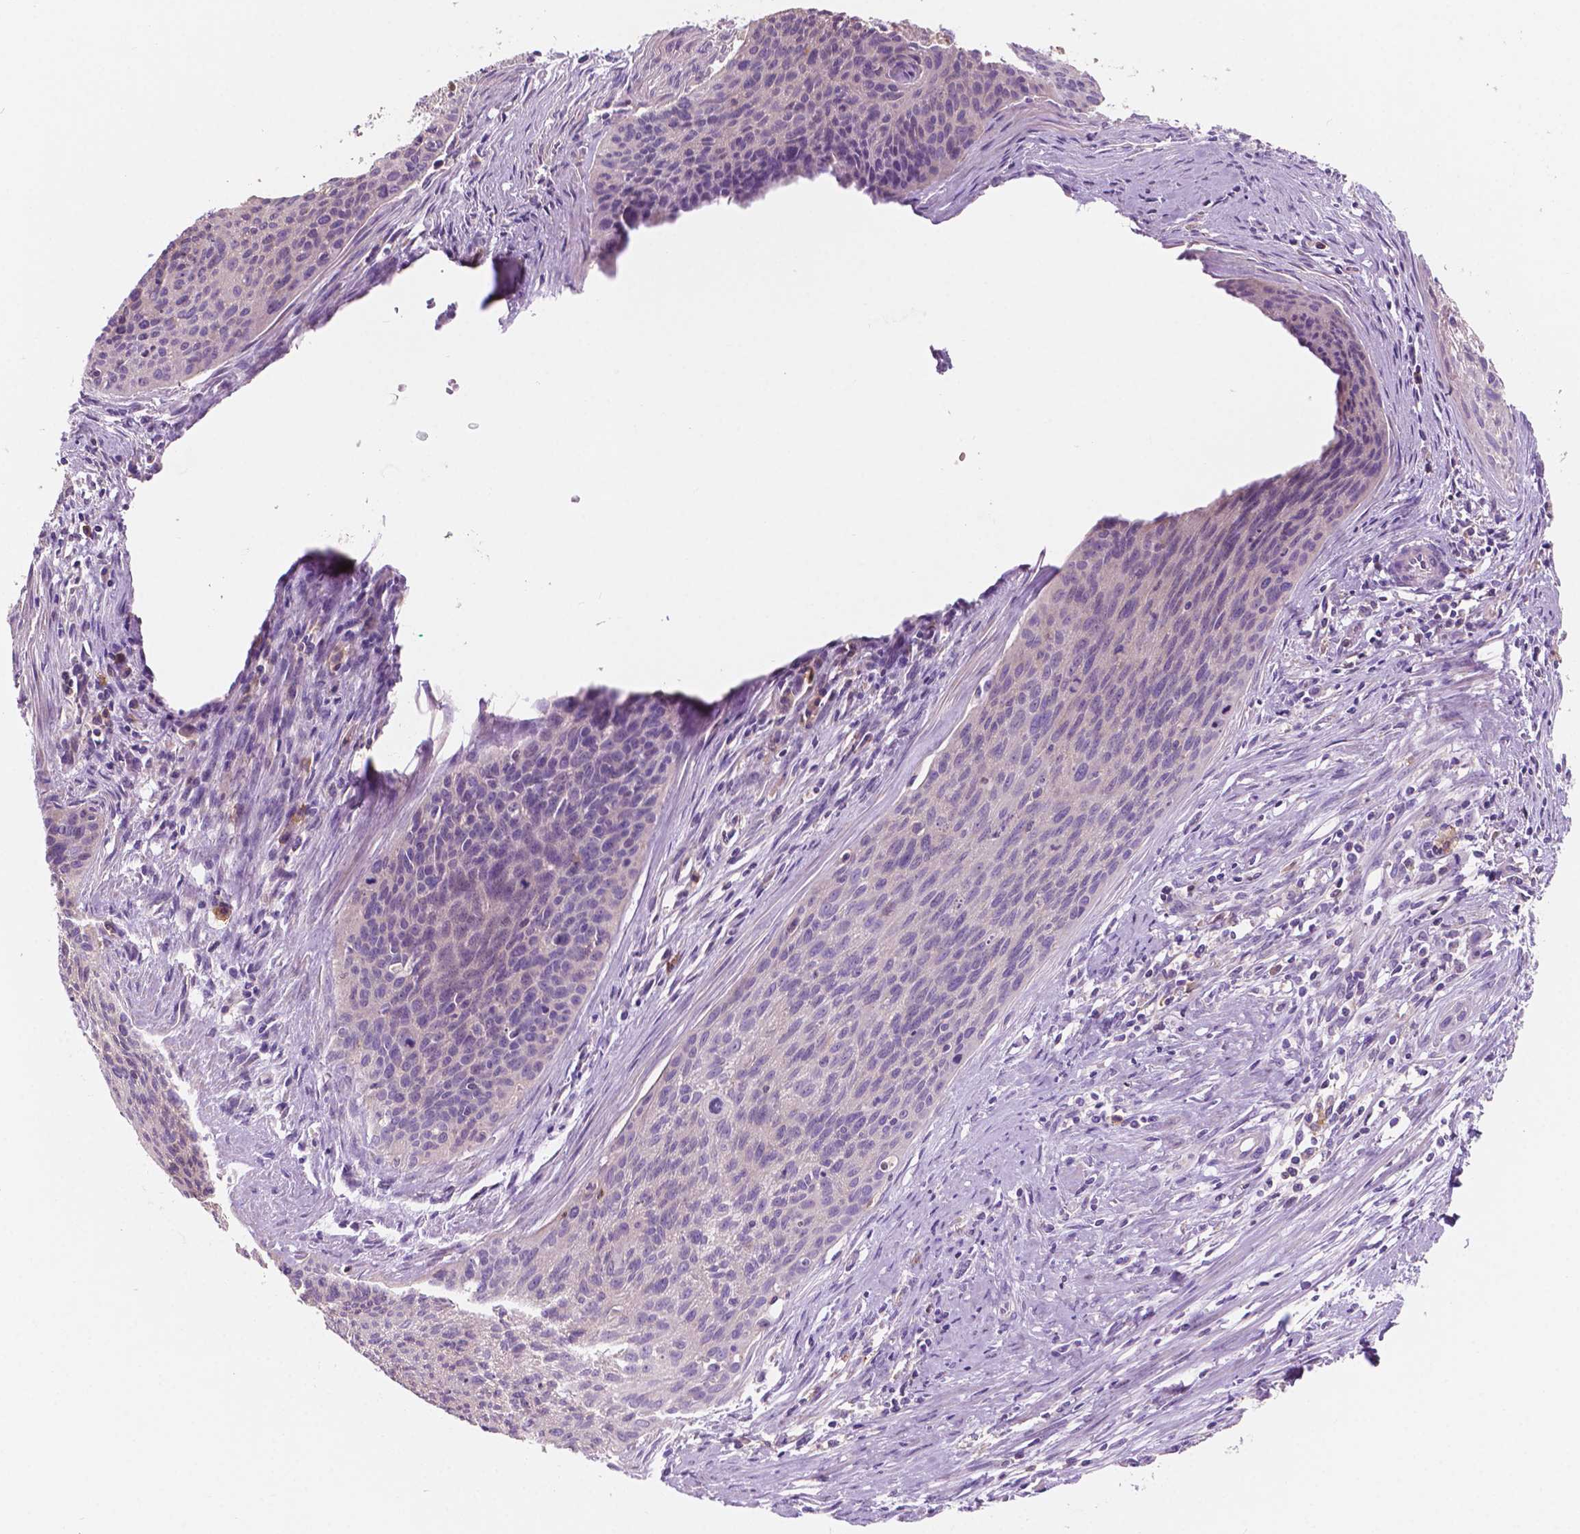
{"staining": {"intensity": "negative", "quantity": "none", "location": "none"}, "tissue": "cervical cancer", "cell_type": "Tumor cells", "image_type": "cancer", "snomed": [{"axis": "morphology", "description": "Squamous cell carcinoma, NOS"}, {"axis": "topography", "description": "Cervix"}], "caption": "Cervical squamous cell carcinoma was stained to show a protein in brown. There is no significant positivity in tumor cells.", "gene": "SEMA4A", "patient": {"sex": "female", "age": 55}}